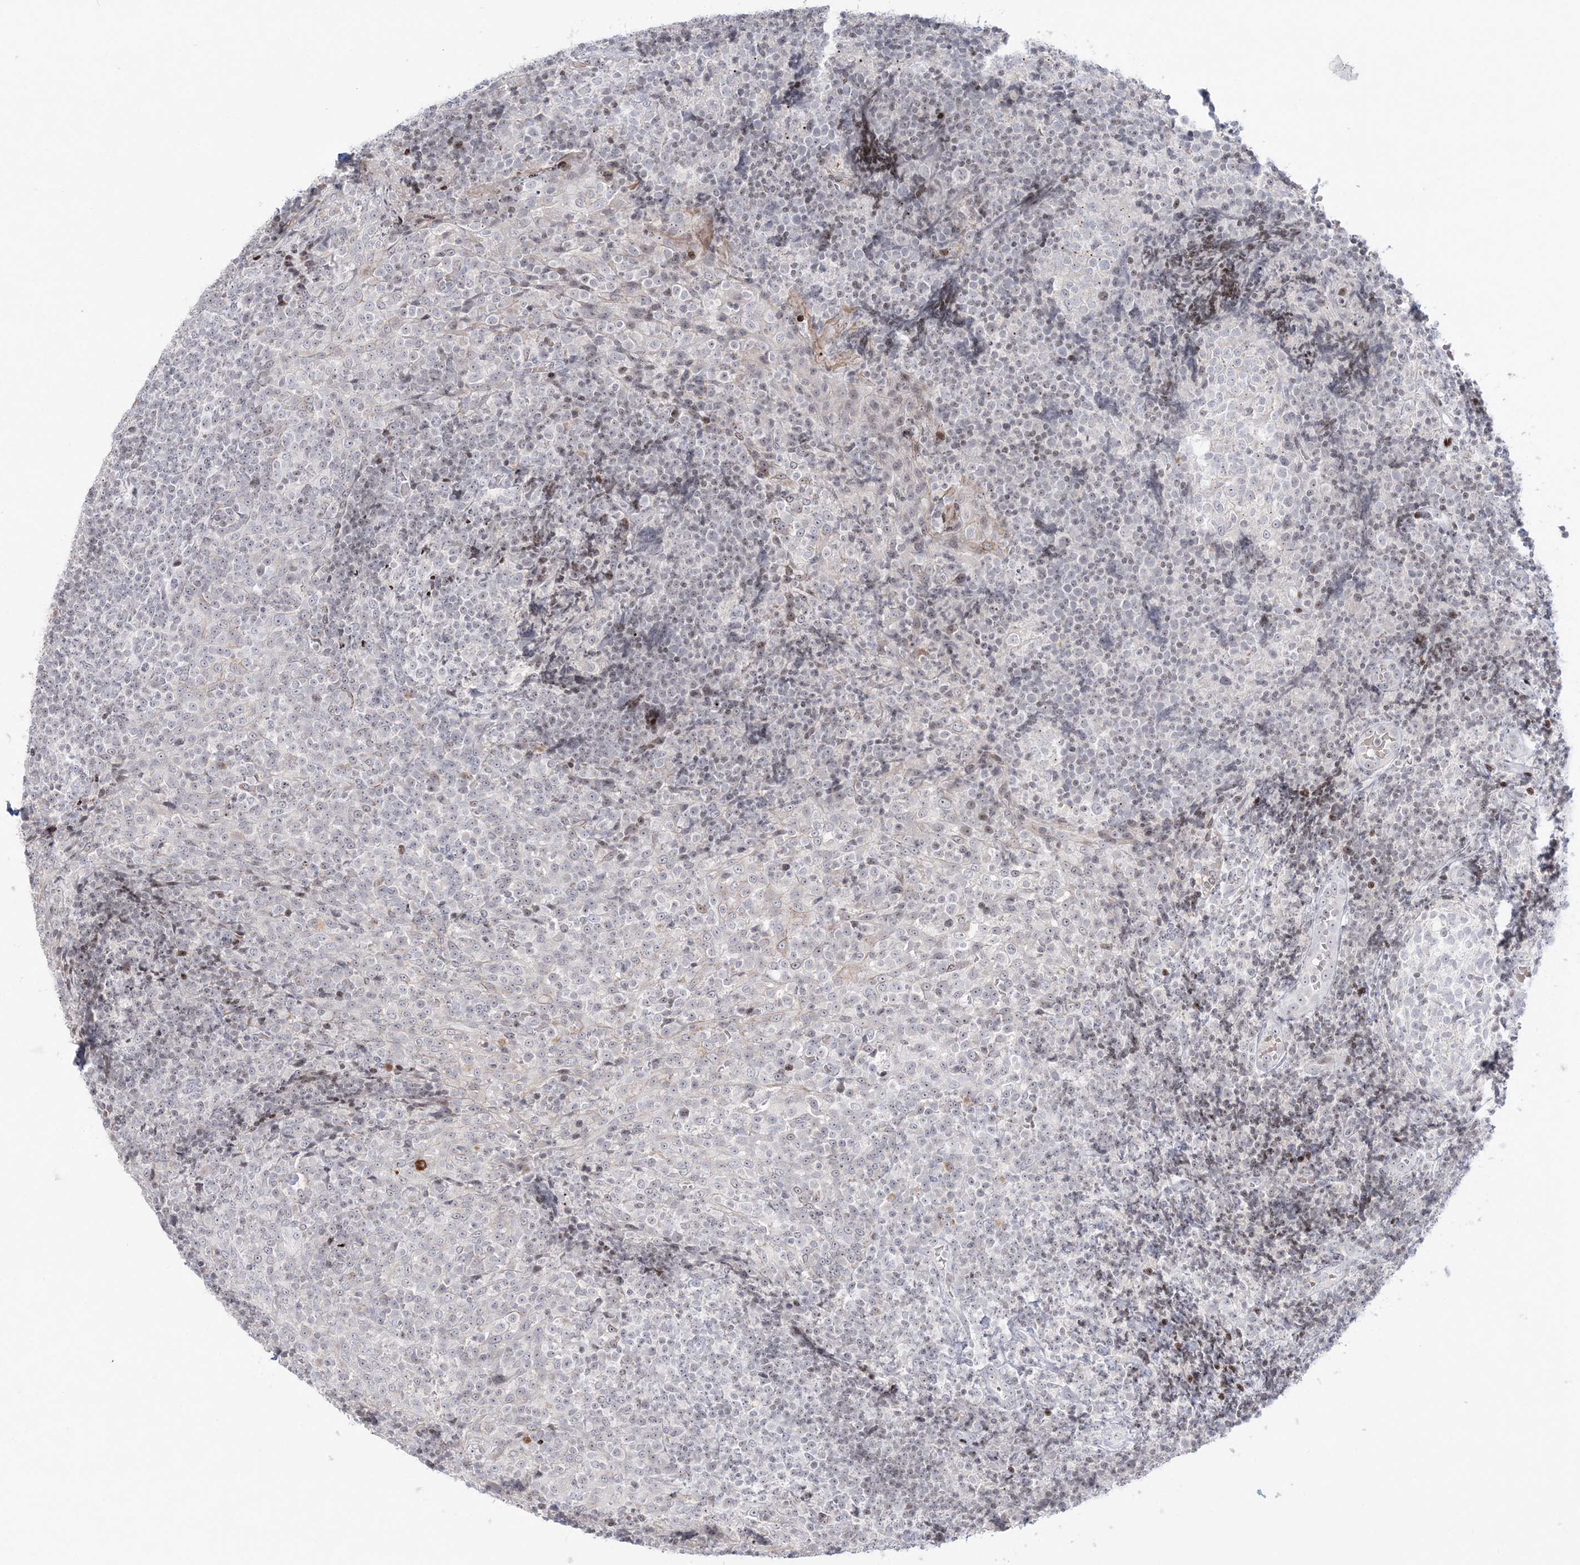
{"staining": {"intensity": "negative", "quantity": "none", "location": "none"}, "tissue": "tonsil", "cell_type": "Germinal center cells", "image_type": "normal", "snomed": [{"axis": "morphology", "description": "Normal tissue, NOS"}, {"axis": "topography", "description": "Tonsil"}], "caption": "Tonsil stained for a protein using immunohistochemistry (IHC) demonstrates no staining germinal center cells.", "gene": "SH3BP4", "patient": {"sex": "female", "age": 19}}